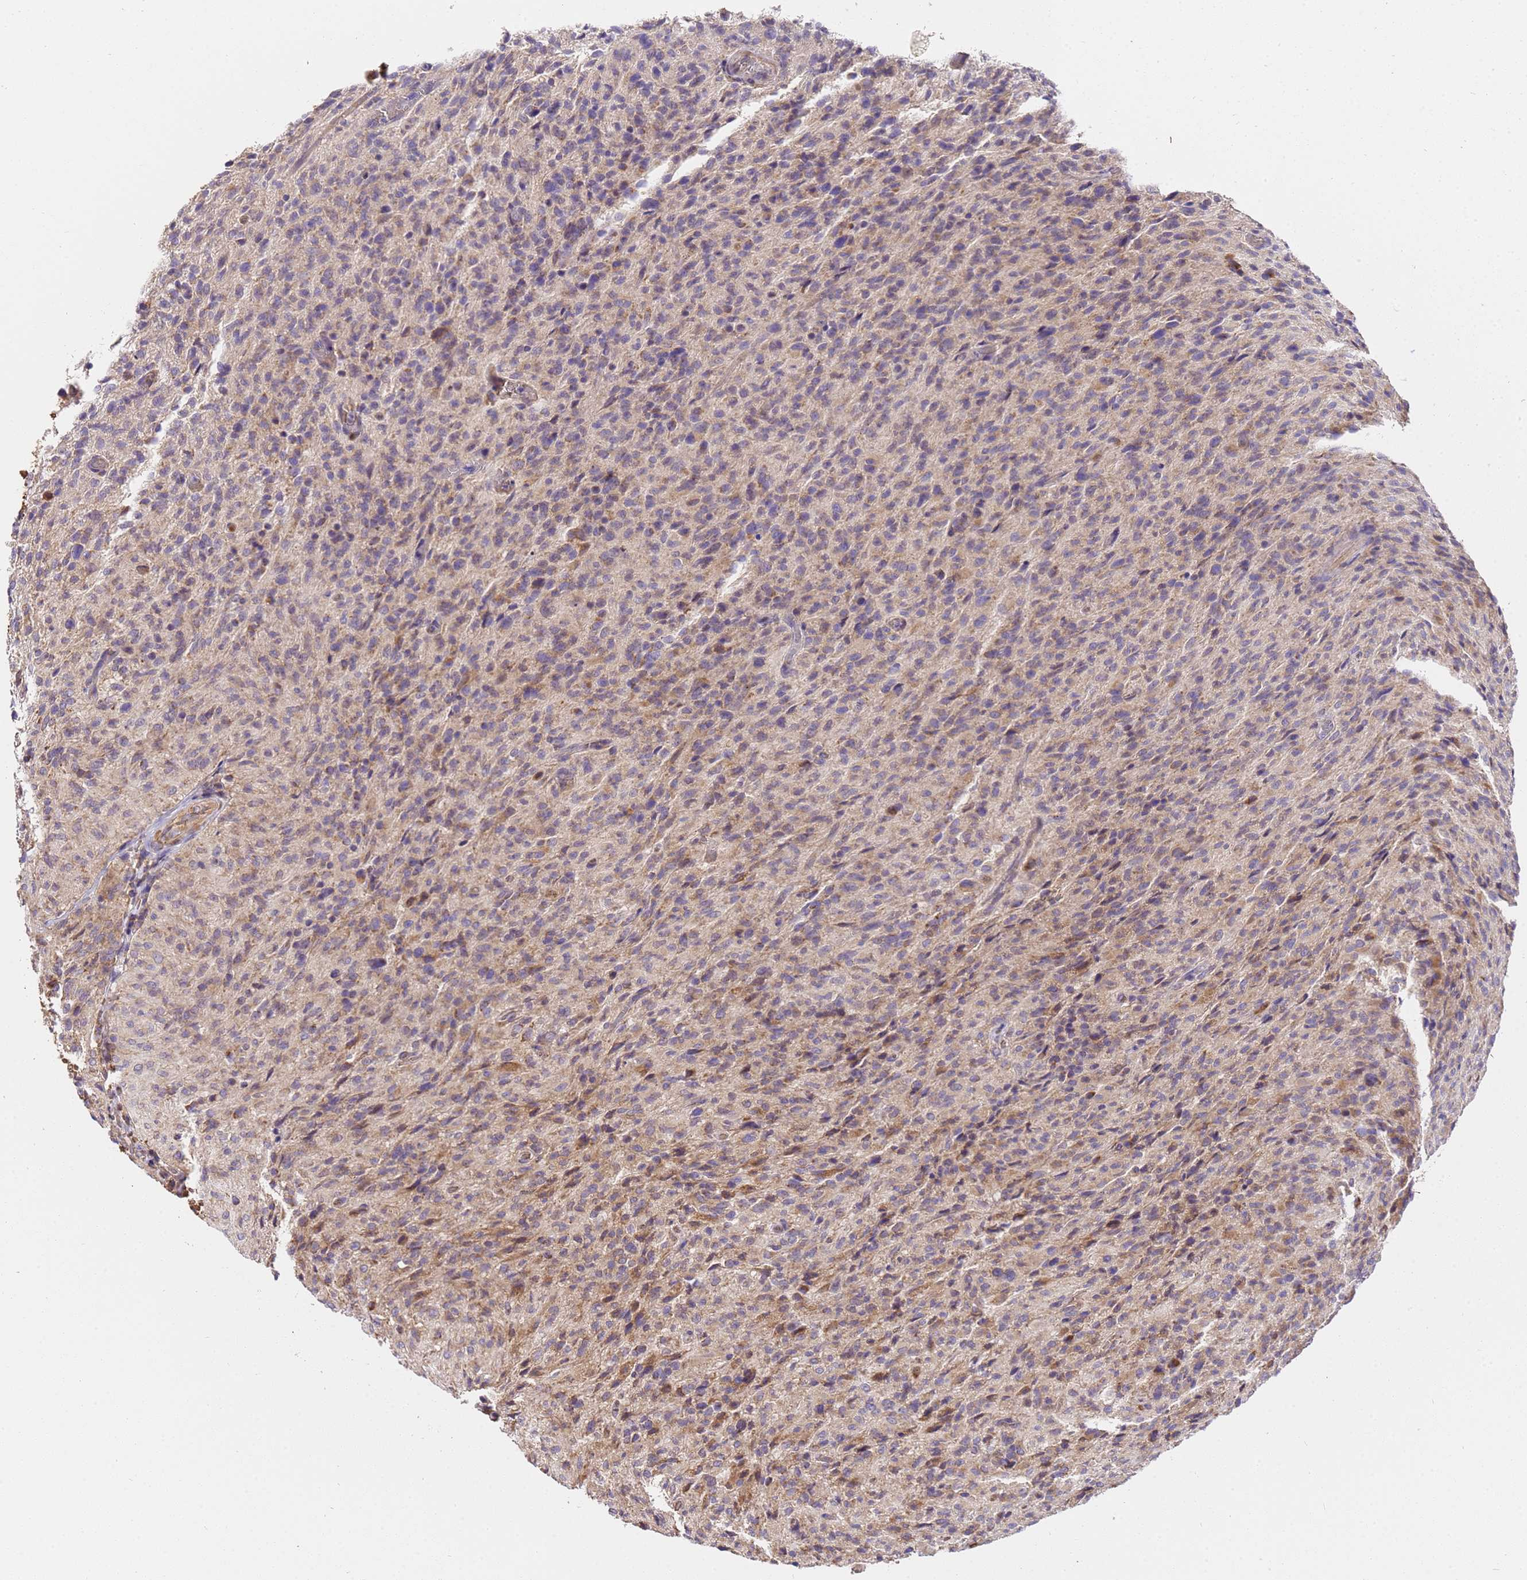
{"staining": {"intensity": "weak", "quantity": "25%-75%", "location": "cytoplasmic/membranous"}, "tissue": "glioma", "cell_type": "Tumor cells", "image_type": "cancer", "snomed": [{"axis": "morphology", "description": "Glioma, malignant, High grade"}, {"axis": "topography", "description": "Brain"}], "caption": "Immunohistochemistry (IHC) histopathology image of neoplastic tissue: malignant glioma (high-grade) stained using immunohistochemistry displays low levels of weak protein expression localized specifically in the cytoplasmic/membranous of tumor cells, appearing as a cytoplasmic/membranous brown color.", "gene": "LRRIQ1", "patient": {"sex": "female", "age": 57}}